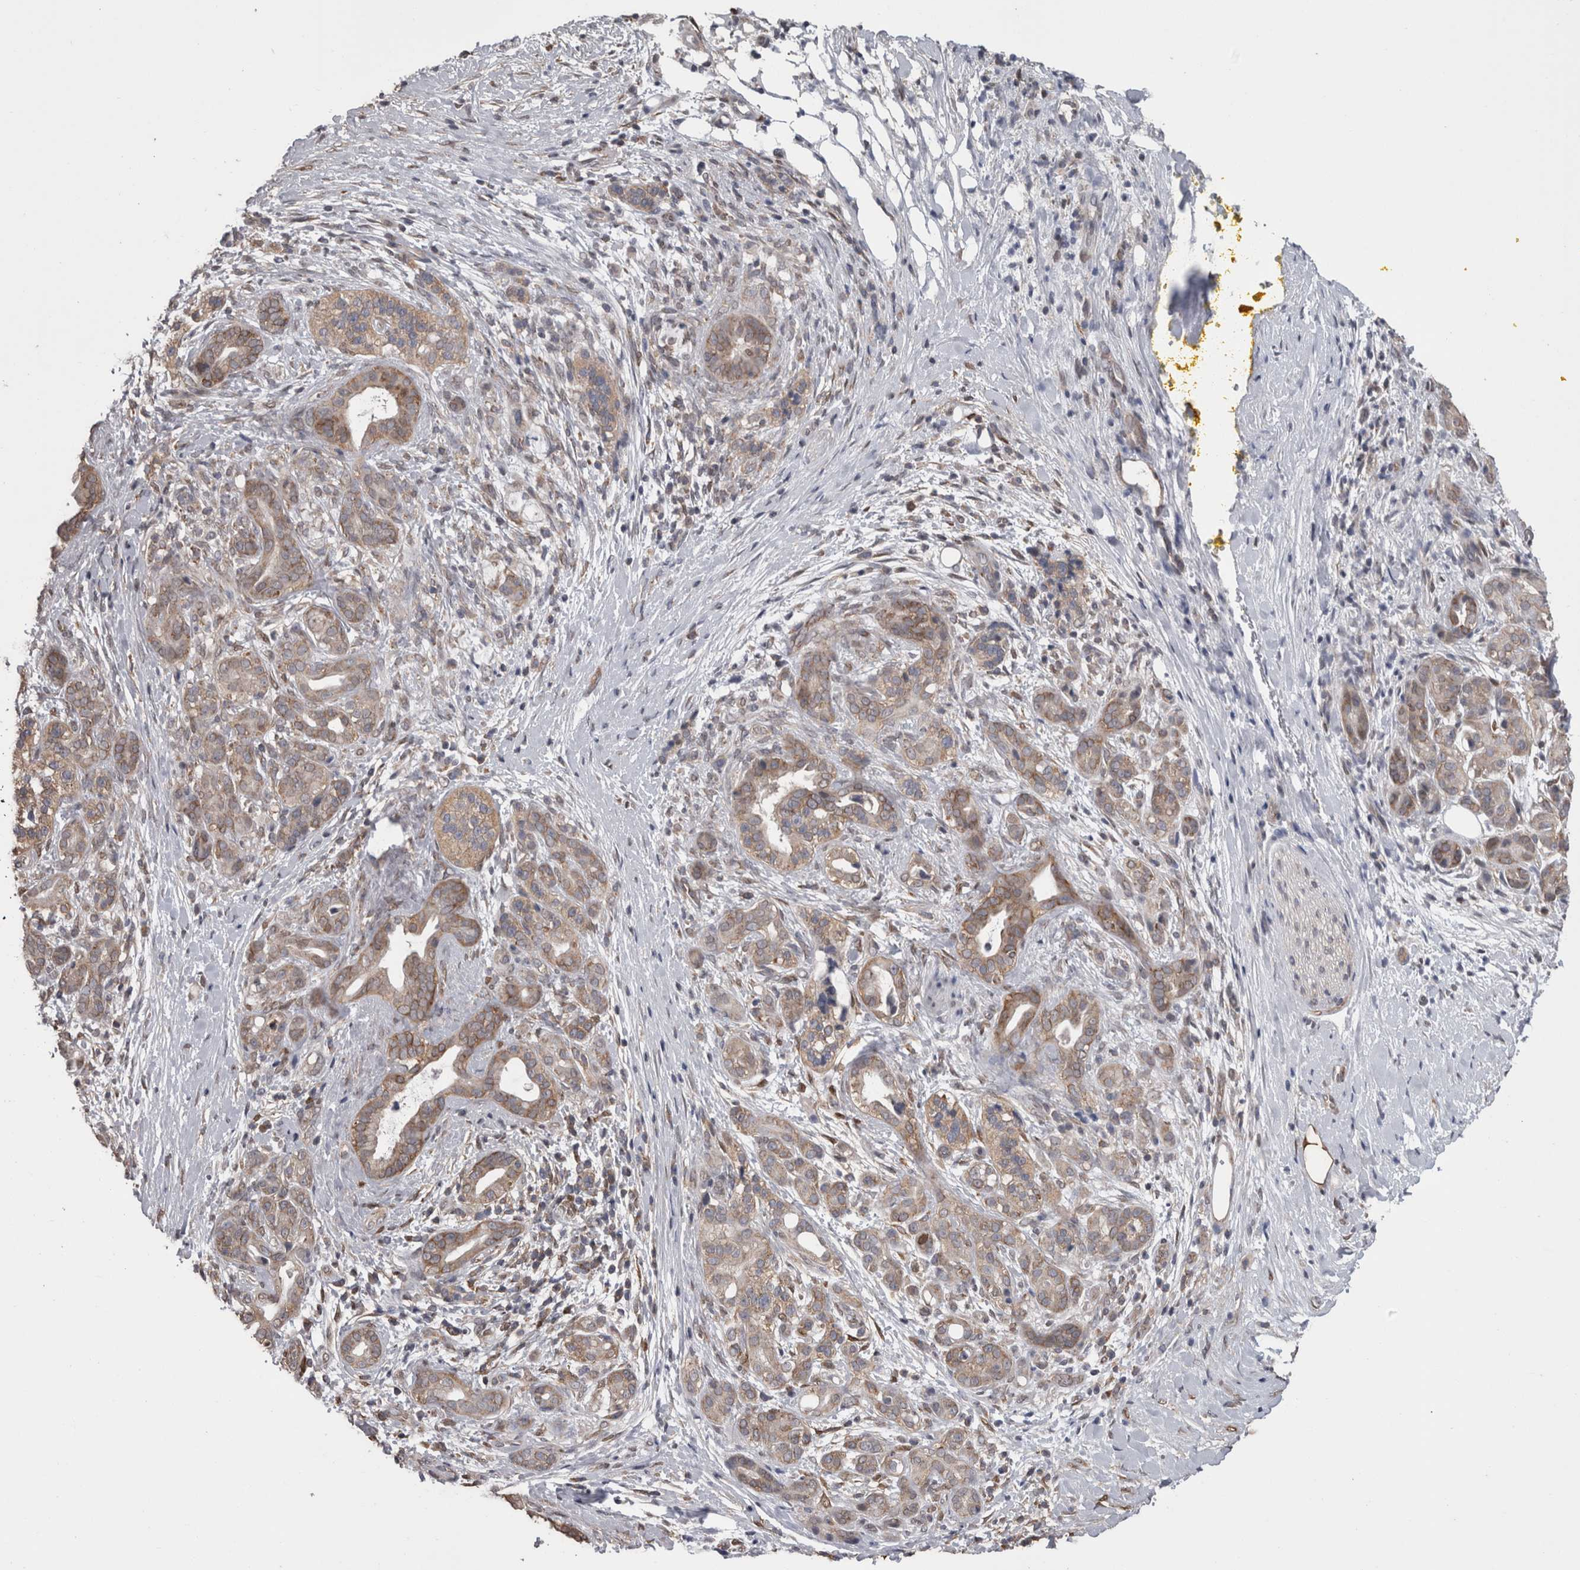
{"staining": {"intensity": "weak", "quantity": ">75%", "location": "cytoplasmic/membranous"}, "tissue": "pancreatic cancer", "cell_type": "Tumor cells", "image_type": "cancer", "snomed": [{"axis": "morphology", "description": "Adenocarcinoma, NOS"}, {"axis": "topography", "description": "Pancreas"}], "caption": "This is an image of IHC staining of adenocarcinoma (pancreatic), which shows weak expression in the cytoplasmic/membranous of tumor cells.", "gene": "DDX6", "patient": {"sex": "male", "age": 58}}